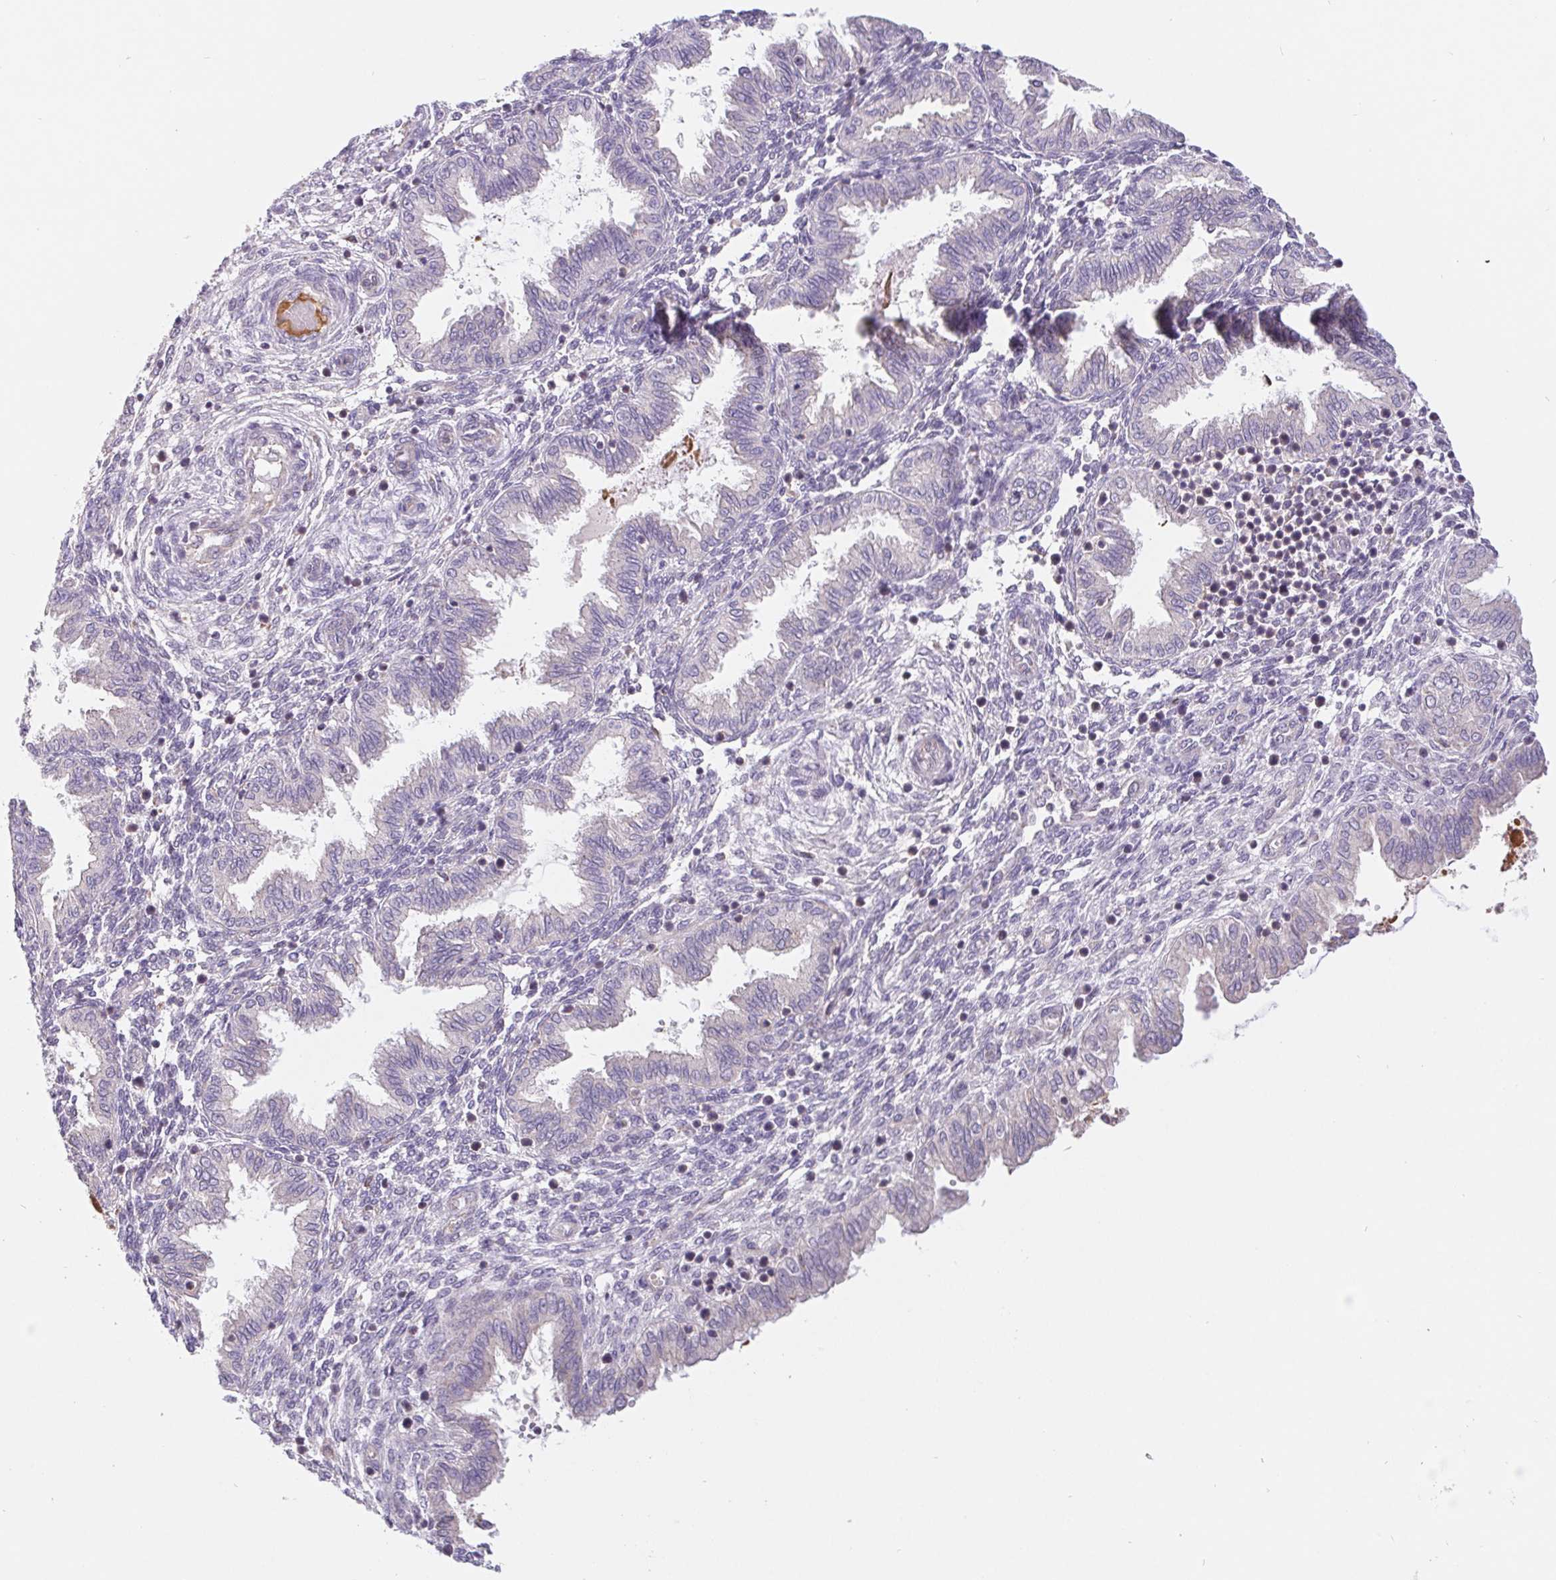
{"staining": {"intensity": "negative", "quantity": "none", "location": "none"}, "tissue": "endometrium", "cell_type": "Cells in endometrial stroma", "image_type": "normal", "snomed": [{"axis": "morphology", "description": "Normal tissue, NOS"}, {"axis": "topography", "description": "Endometrium"}], "caption": "This is a image of IHC staining of unremarkable endometrium, which shows no positivity in cells in endometrial stroma.", "gene": "EMC6", "patient": {"sex": "female", "age": 33}}